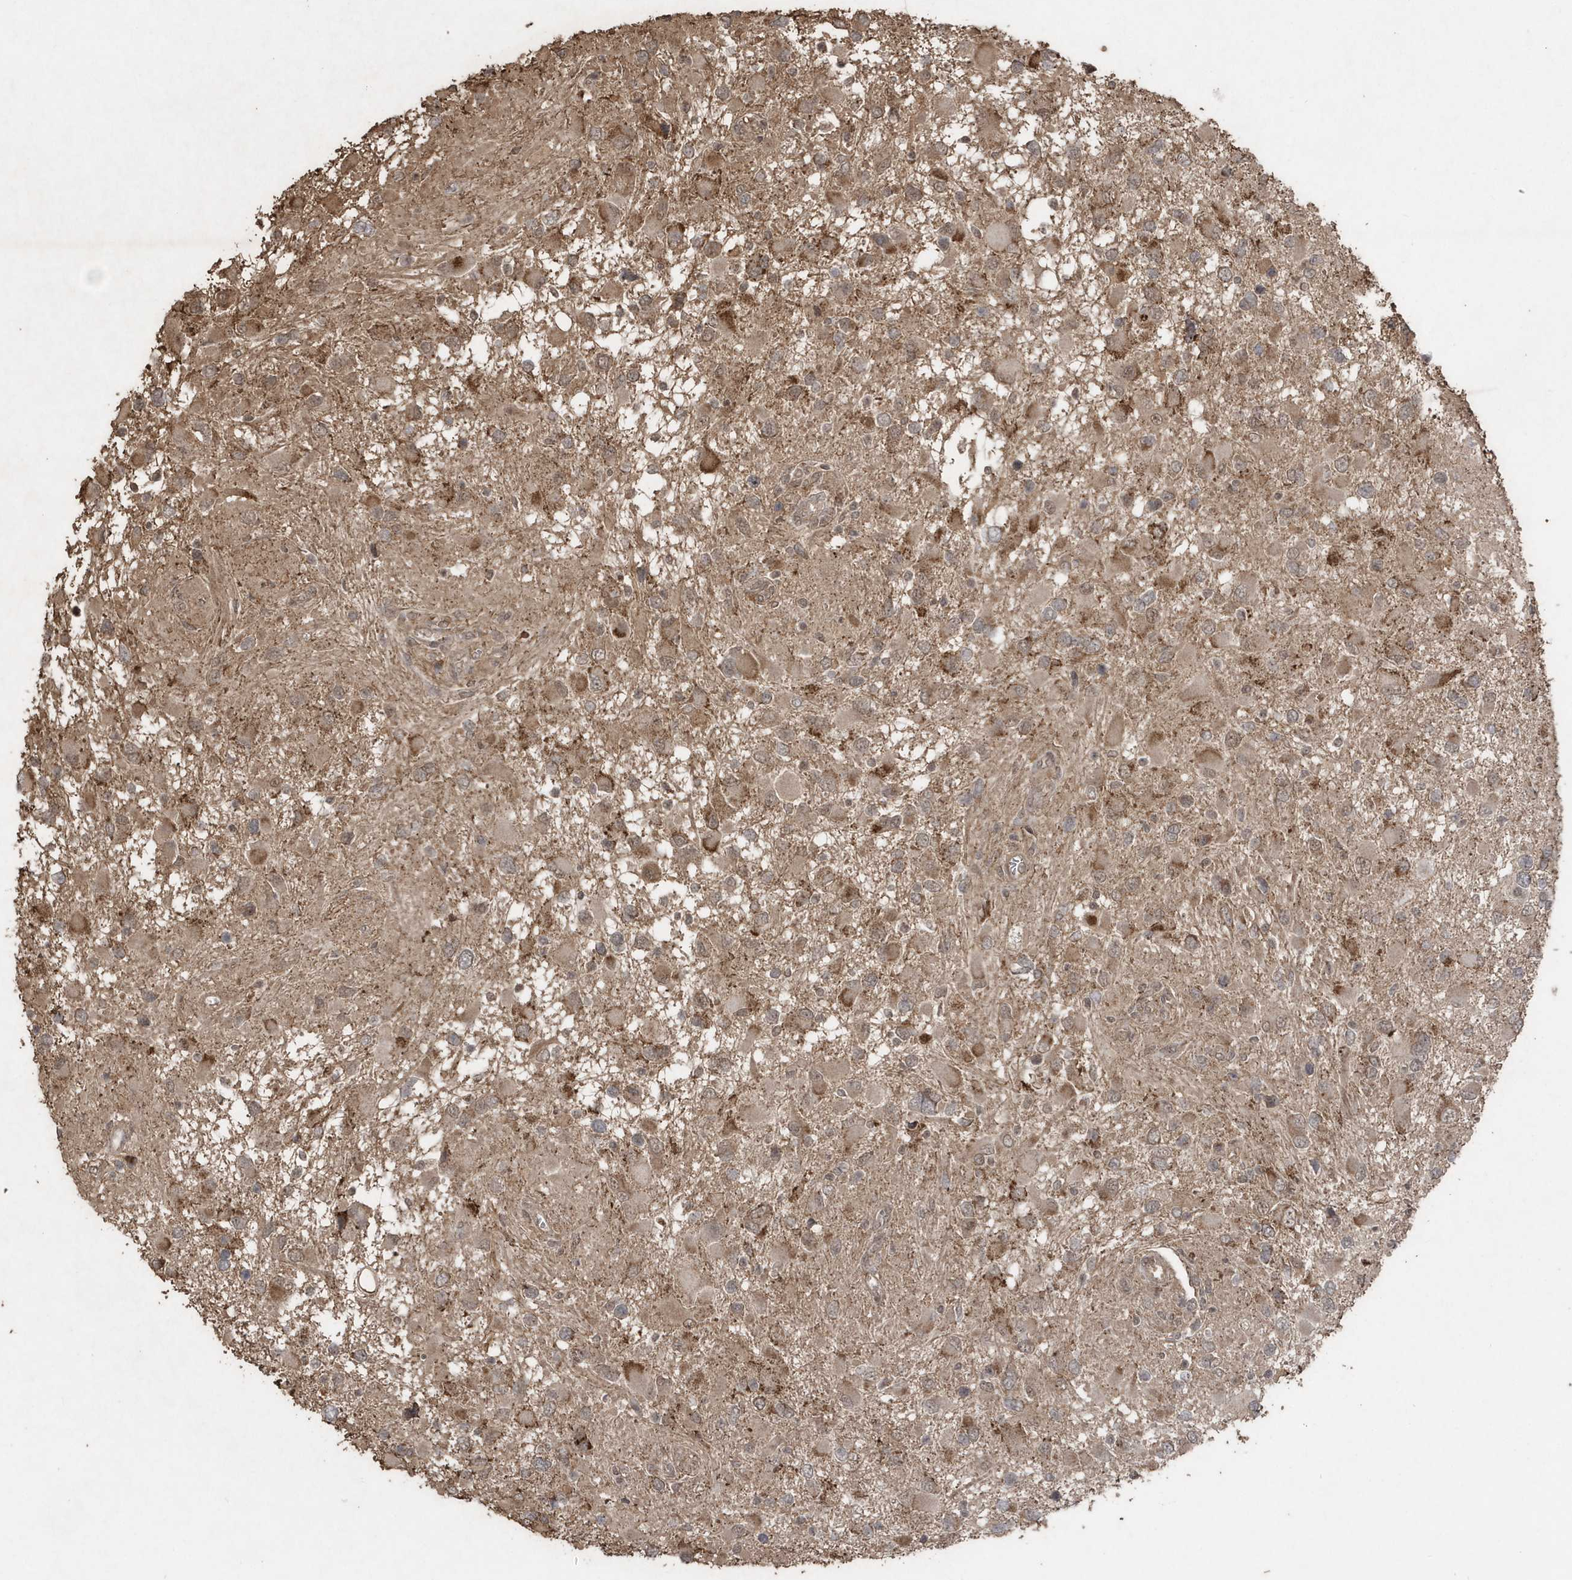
{"staining": {"intensity": "weak", "quantity": "25%-75%", "location": "cytoplasmic/membranous,nuclear"}, "tissue": "glioma", "cell_type": "Tumor cells", "image_type": "cancer", "snomed": [{"axis": "morphology", "description": "Glioma, malignant, High grade"}, {"axis": "topography", "description": "Brain"}], "caption": "High-power microscopy captured an IHC photomicrograph of malignant glioma (high-grade), revealing weak cytoplasmic/membranous and nuclear staining in about 25%-75% of tumor cells. (IHC, brightfield microscopy, high magnification).", "gene": "PAXBP1", "patient": {"sex": "male", "age": 53}}